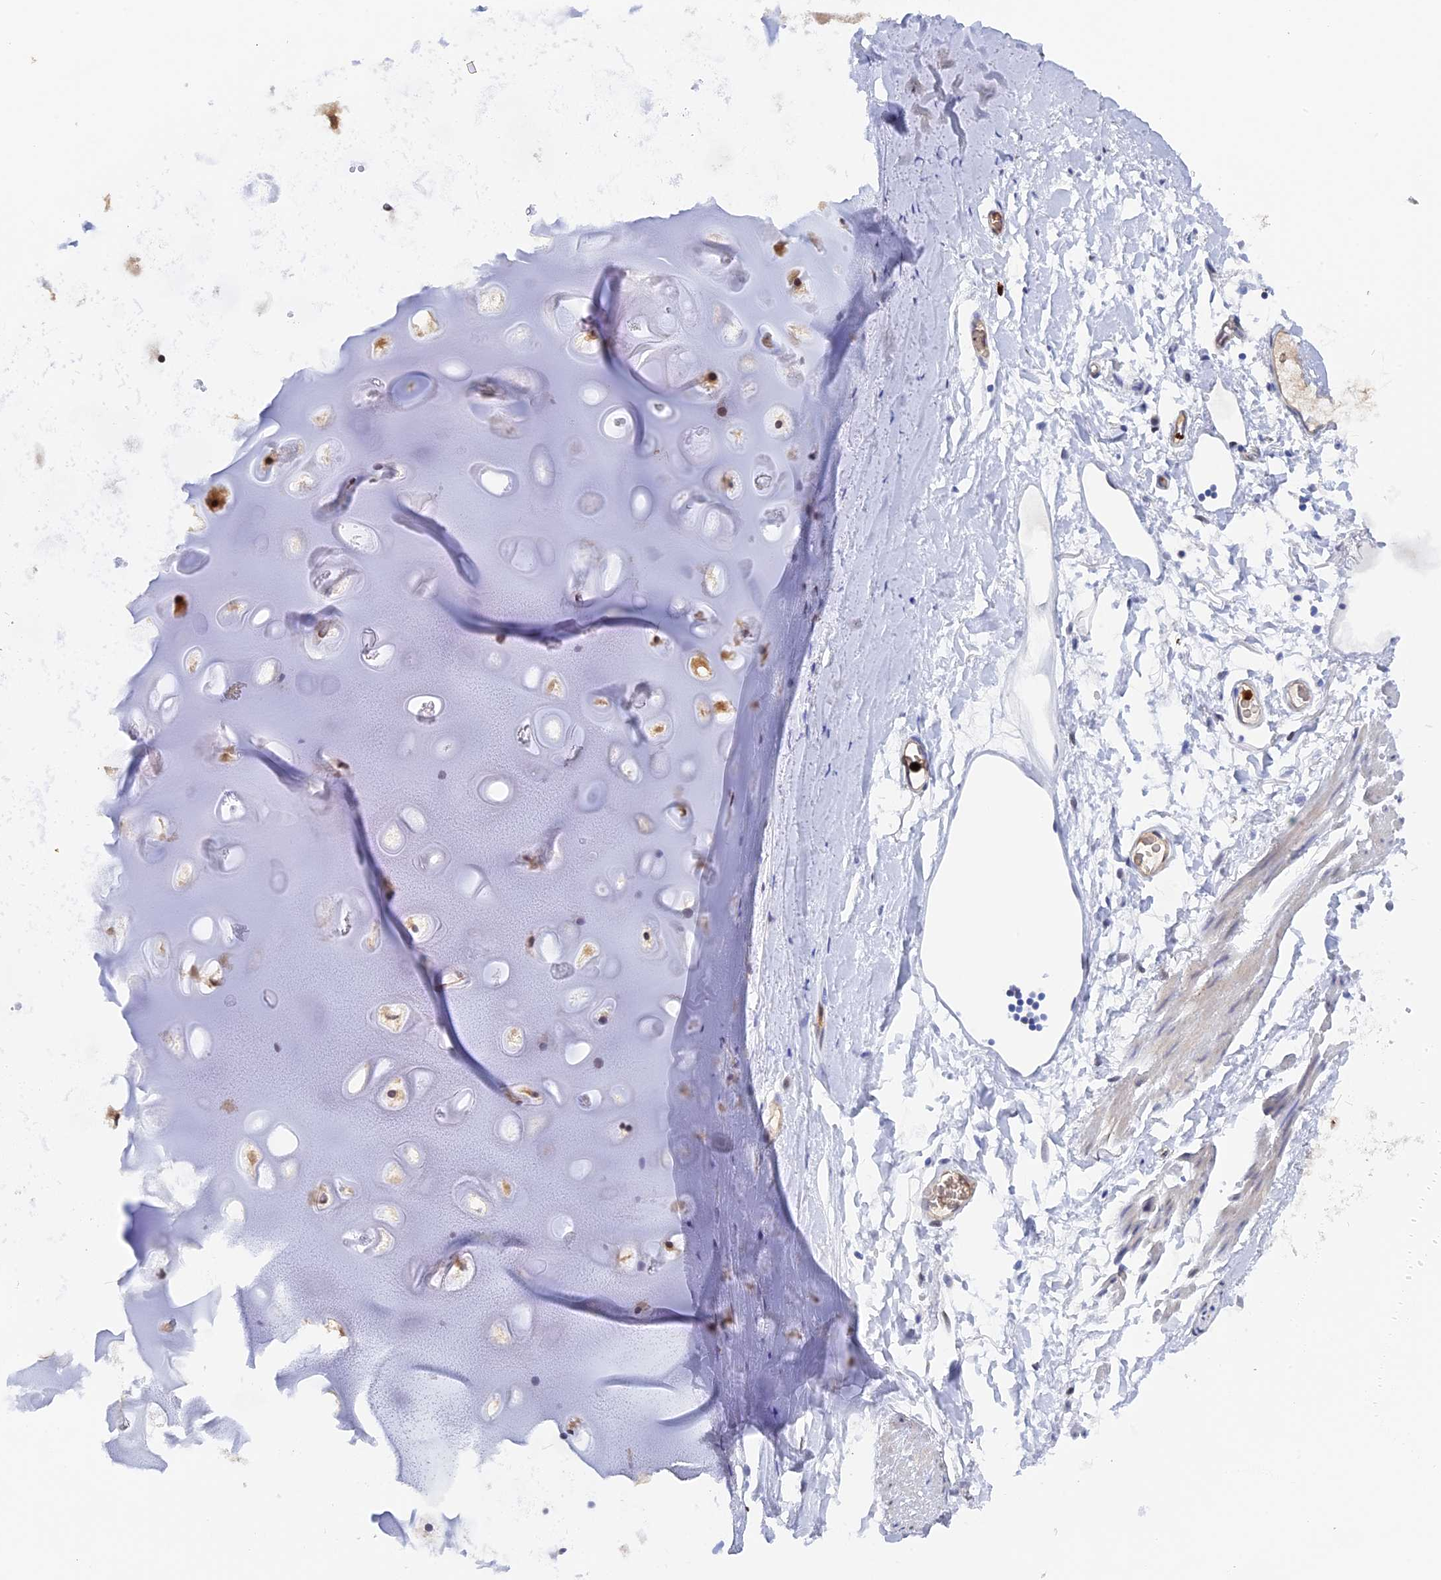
{"staining": {"intensity": "negative", "quantity": "none", "location": "none"}, "tissue": "adipose tissue", "cell_type": "Adipocytes", "image_type": "normal", "snomed": [{"axis": "morphology", "description": "Normal tissue, NOS"}, {"axis": "topography", "description": "Lymph node"}, {"axis": "topography", "description": "Bronchus"}], "caption": "This is an immunohistochemistry photomicrograph of benign human adipose tissue. There is no positivity in adipocytes.", "gene": "SLC26A1", "patient": {"sex": "male", "age": 63}}